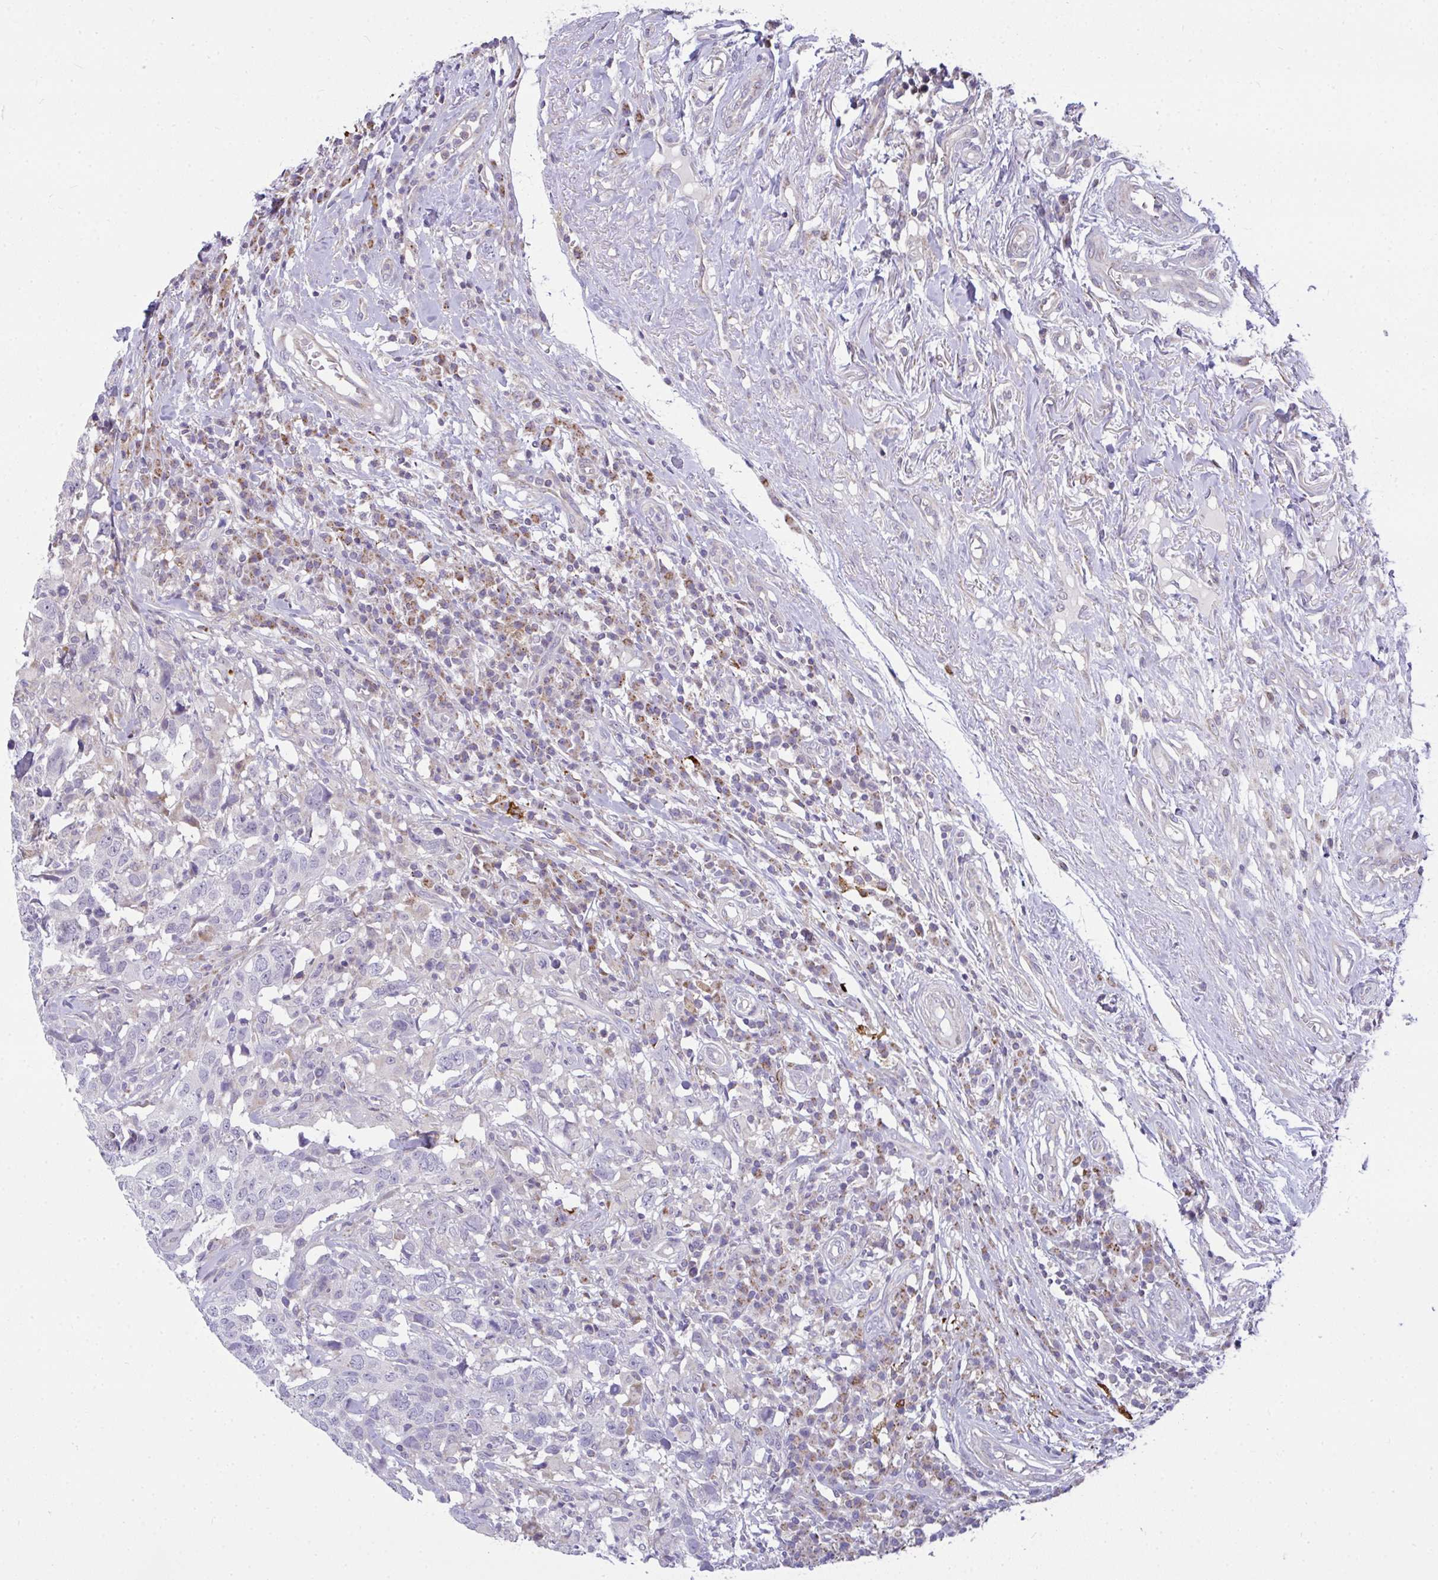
{"staining": {"intensity": "negative", "quantity": "none", "location": "none"}, "tissue": "head and neck cancer", "cell_type": "Tumor cells", "image_type": "cancer", "snomed": [{"axis": "morphology", "description": "Normal tissue, NOS"}, {"axis": "morphology", "description": "Squamous cell carcinoma, NOS"}, {"axis": "topography", "description": "Skeletal muscle"}, {"axis": "topography", "description": "Vascular tissue"}, {"axis": "topography", "description": "Peripheral nerve tissue"}, {"axis": "topography", "description": "Head-Neck"}], "caption": "This is an immunohistochemistry (IHC) histopathology image of human squamous cell carcinoma (head and neck). There is no expression in tumor cells.", "gene": "SRRM4", "patient": {"sex": "male", "age": 66}}